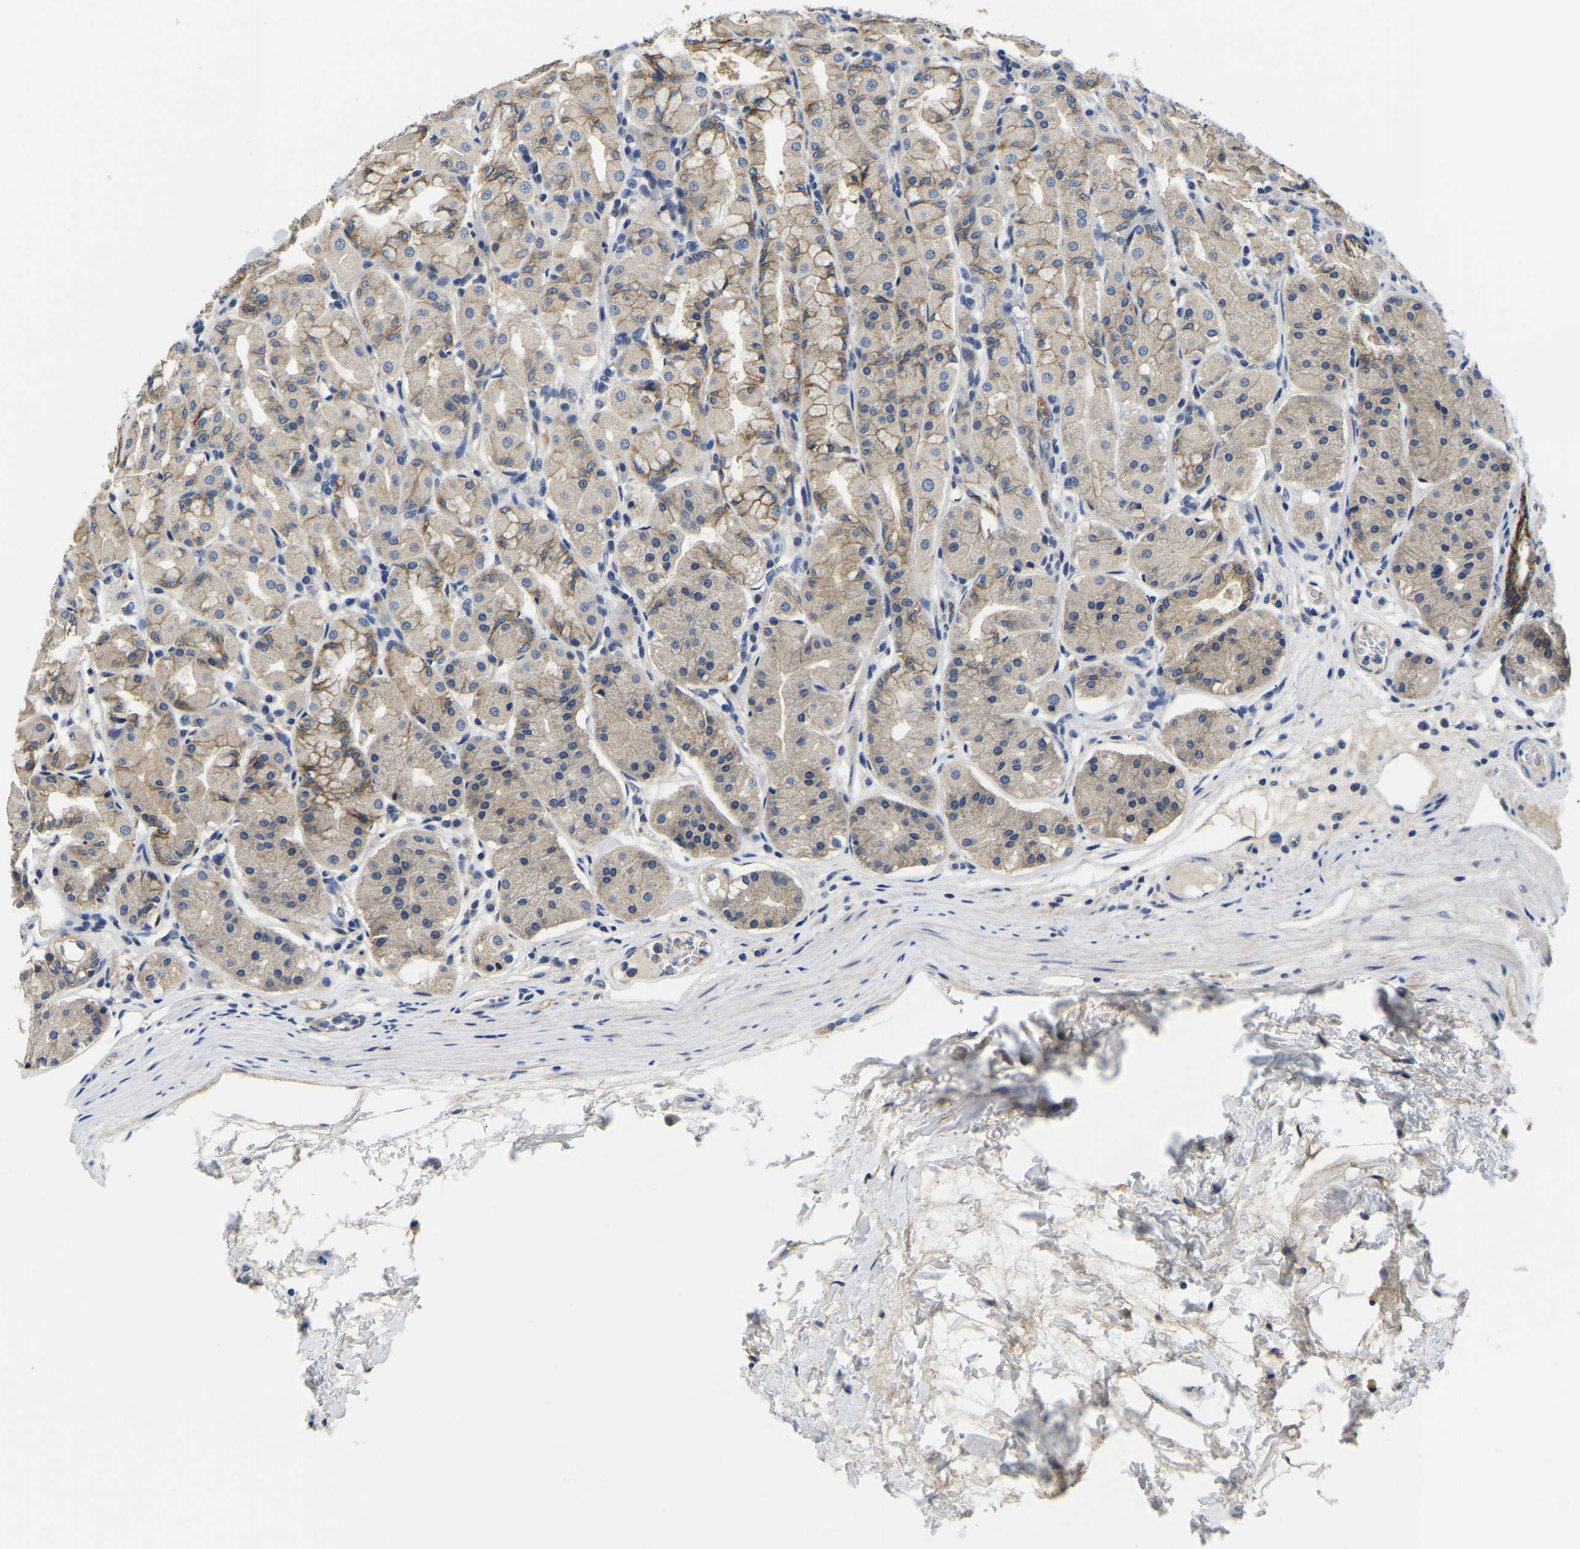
{"staining": {"intensity": "strong", "quantity": "<25%", "location": "cytoplasmic/membranous"}, "tissue": "stomach", "cell_type": "Glandular cells", "image_type": "normal", "snomed": [{"axis": "morphology", "description": "Normal tissue, NOS"}, {"axis": "topography", "description": "Stomach"}, {"axis": "topography", "description": "Stomach, lower"}], "caption": "A high-resolution photomicrograph shows immunohistochemistry staining of benign stomach, which demonstrates strong cytoplasmic/membranous expression in approximately <25% of glandular cells. The protein is stained brown, and the nuclei are stained in blue (DAB (3,3'-diaminobenzidine) IHC with brightfield microscopy, high magnification).", "gene": "ITGA2", "patient": {"sex": "female", "age": 56}}